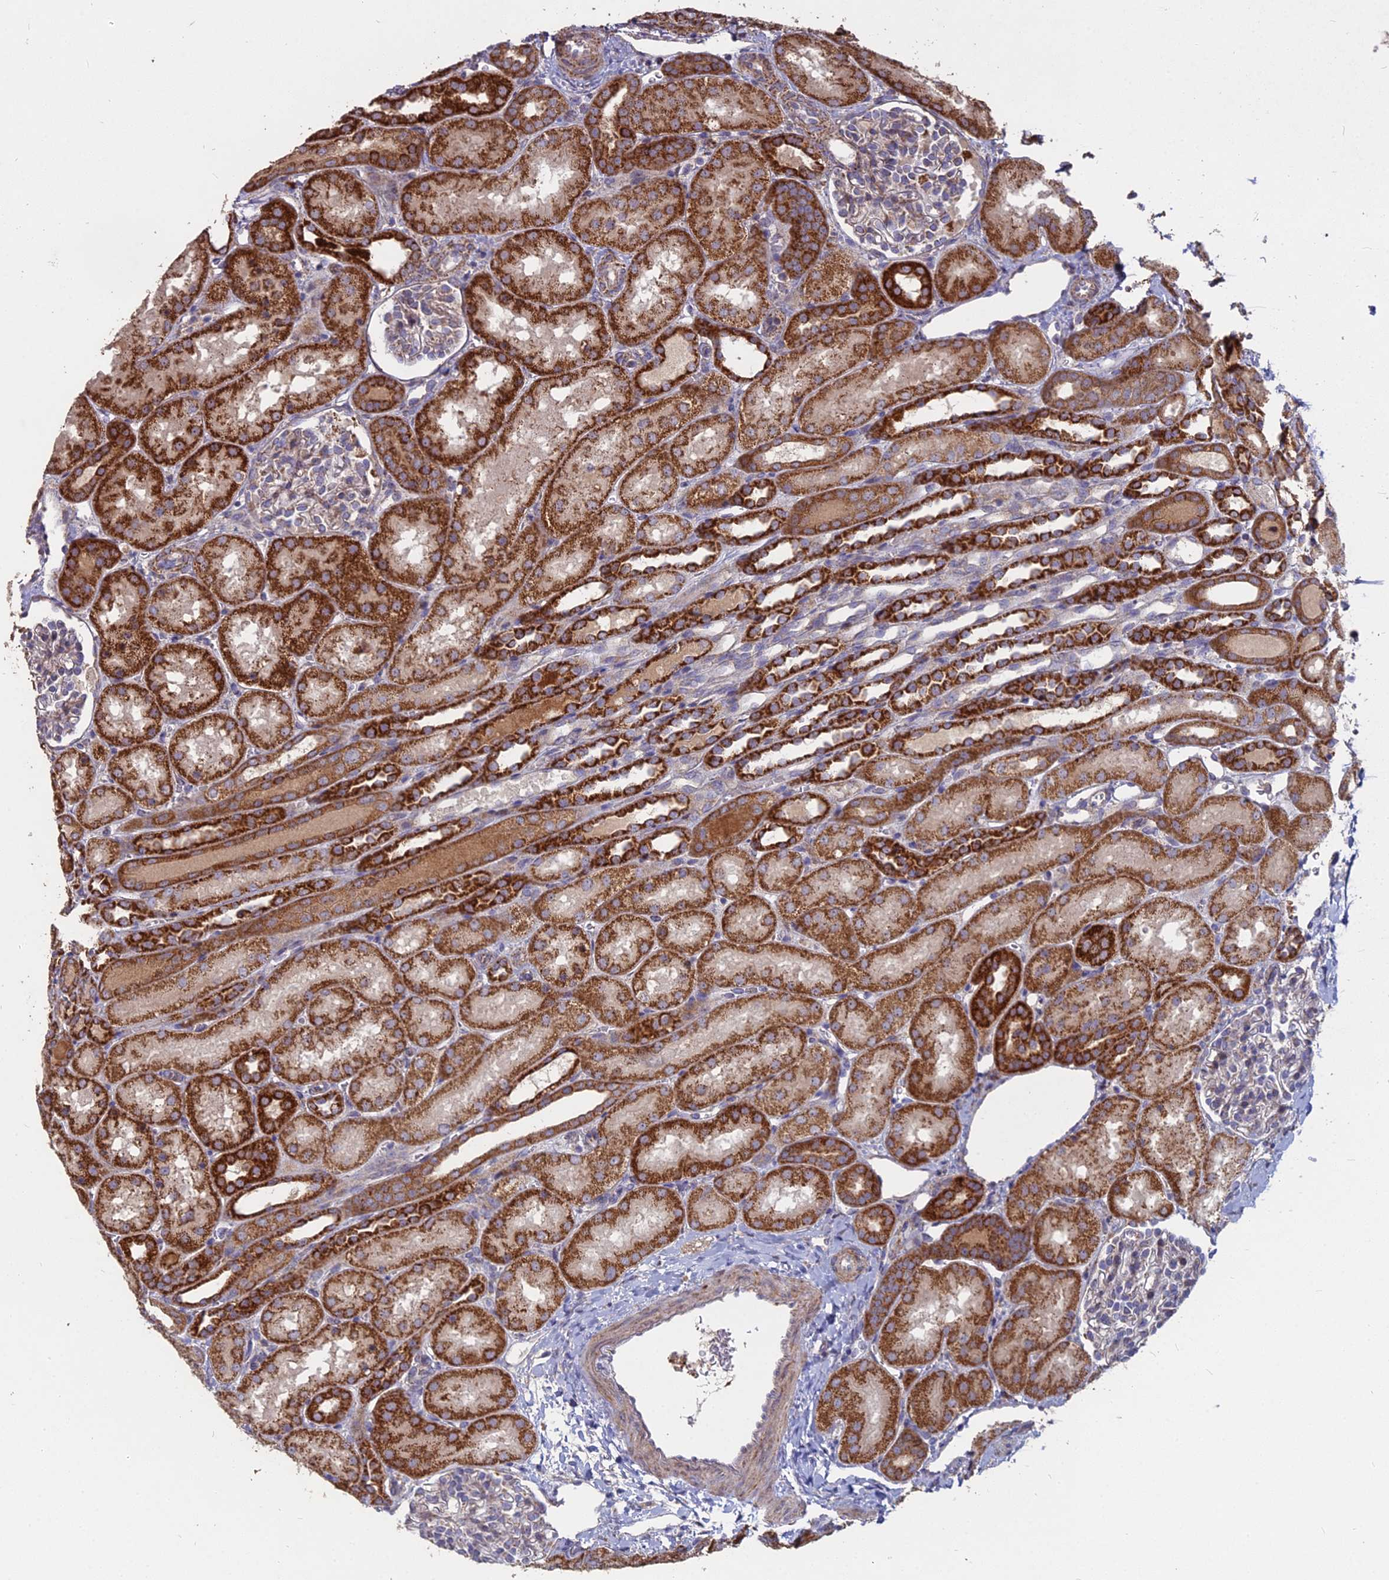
{"staining": {"intensity": "weak", "quantity": "25%-75%", "location": "cytoplasmic/membranous"}, "tissue": "kidney", "cell_type": "Cells in glomeruli", "image_type": "normal", "snomed": [{"axis": "morphology", "description": "Normal tissue, NOS"}, {"axis": "topography", "description": "Kidney"}], "caption": "Immunohistochemistry (IHC) of normal kidney displays low levels of weak cytoplasmic/membranous staining in approximately 25%-75% of cells in glomeruli.", "gene": "COX11", "patient": {"sex": "male", "age": 1}}